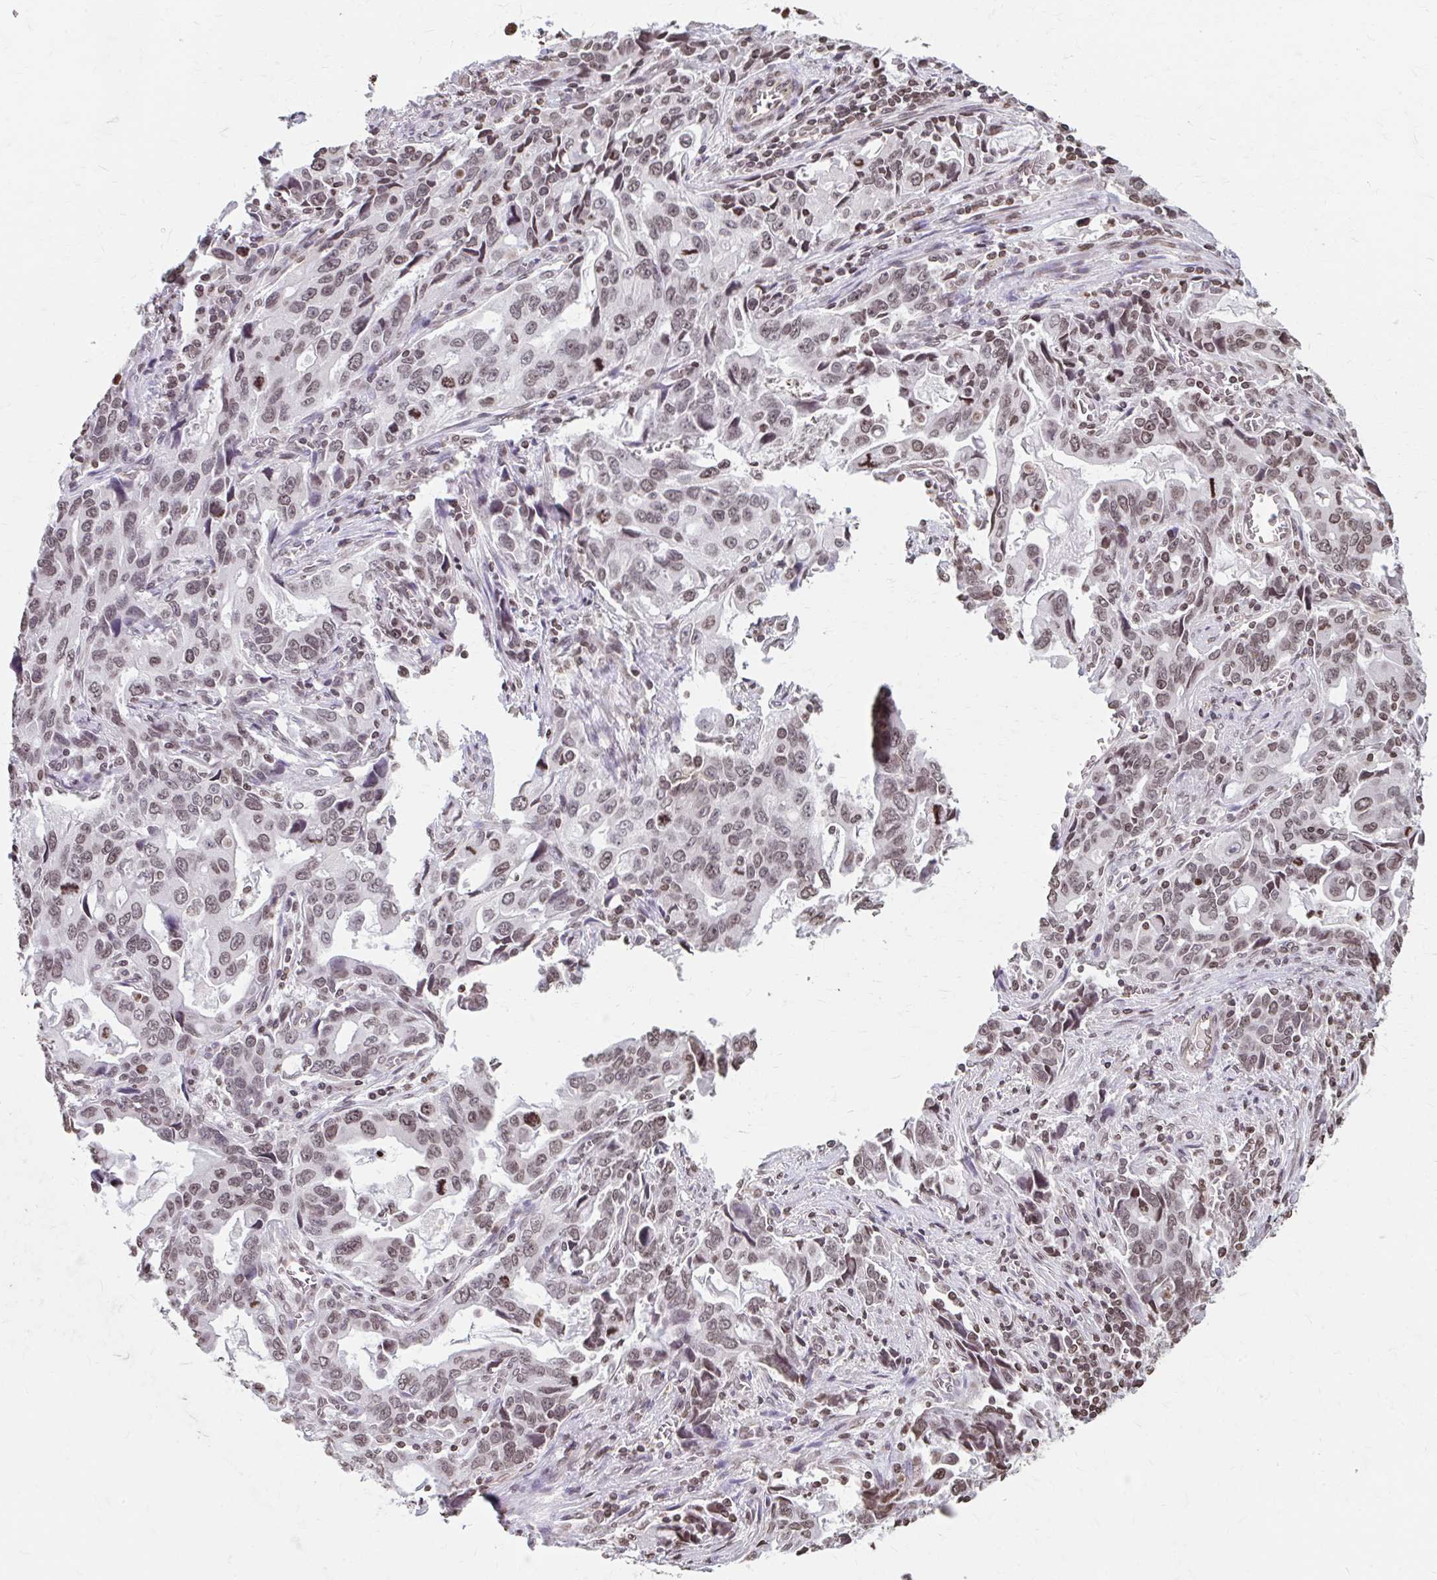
{"staining": {"intensity": "moderate", "quantity": ">75%", "location": "nuclear"}, "tissue": "stomach cancer", "cell_type": "Tumor cells", "image_type": "cancer", "snomed": [{"axis": "morphology", "description": "Adenocarcinoma, NOS"}, {"axis": "topography", "description": "Stomach, upper"}], "caption": "Protein staining by immunohistochemistry (IHC) shows moderate nuclear positivity in approximately >75% of tumor cells in stomach adenocarcinoma.", "gene": "ORC3", "patient": {"sex": "male", "age": 85}}